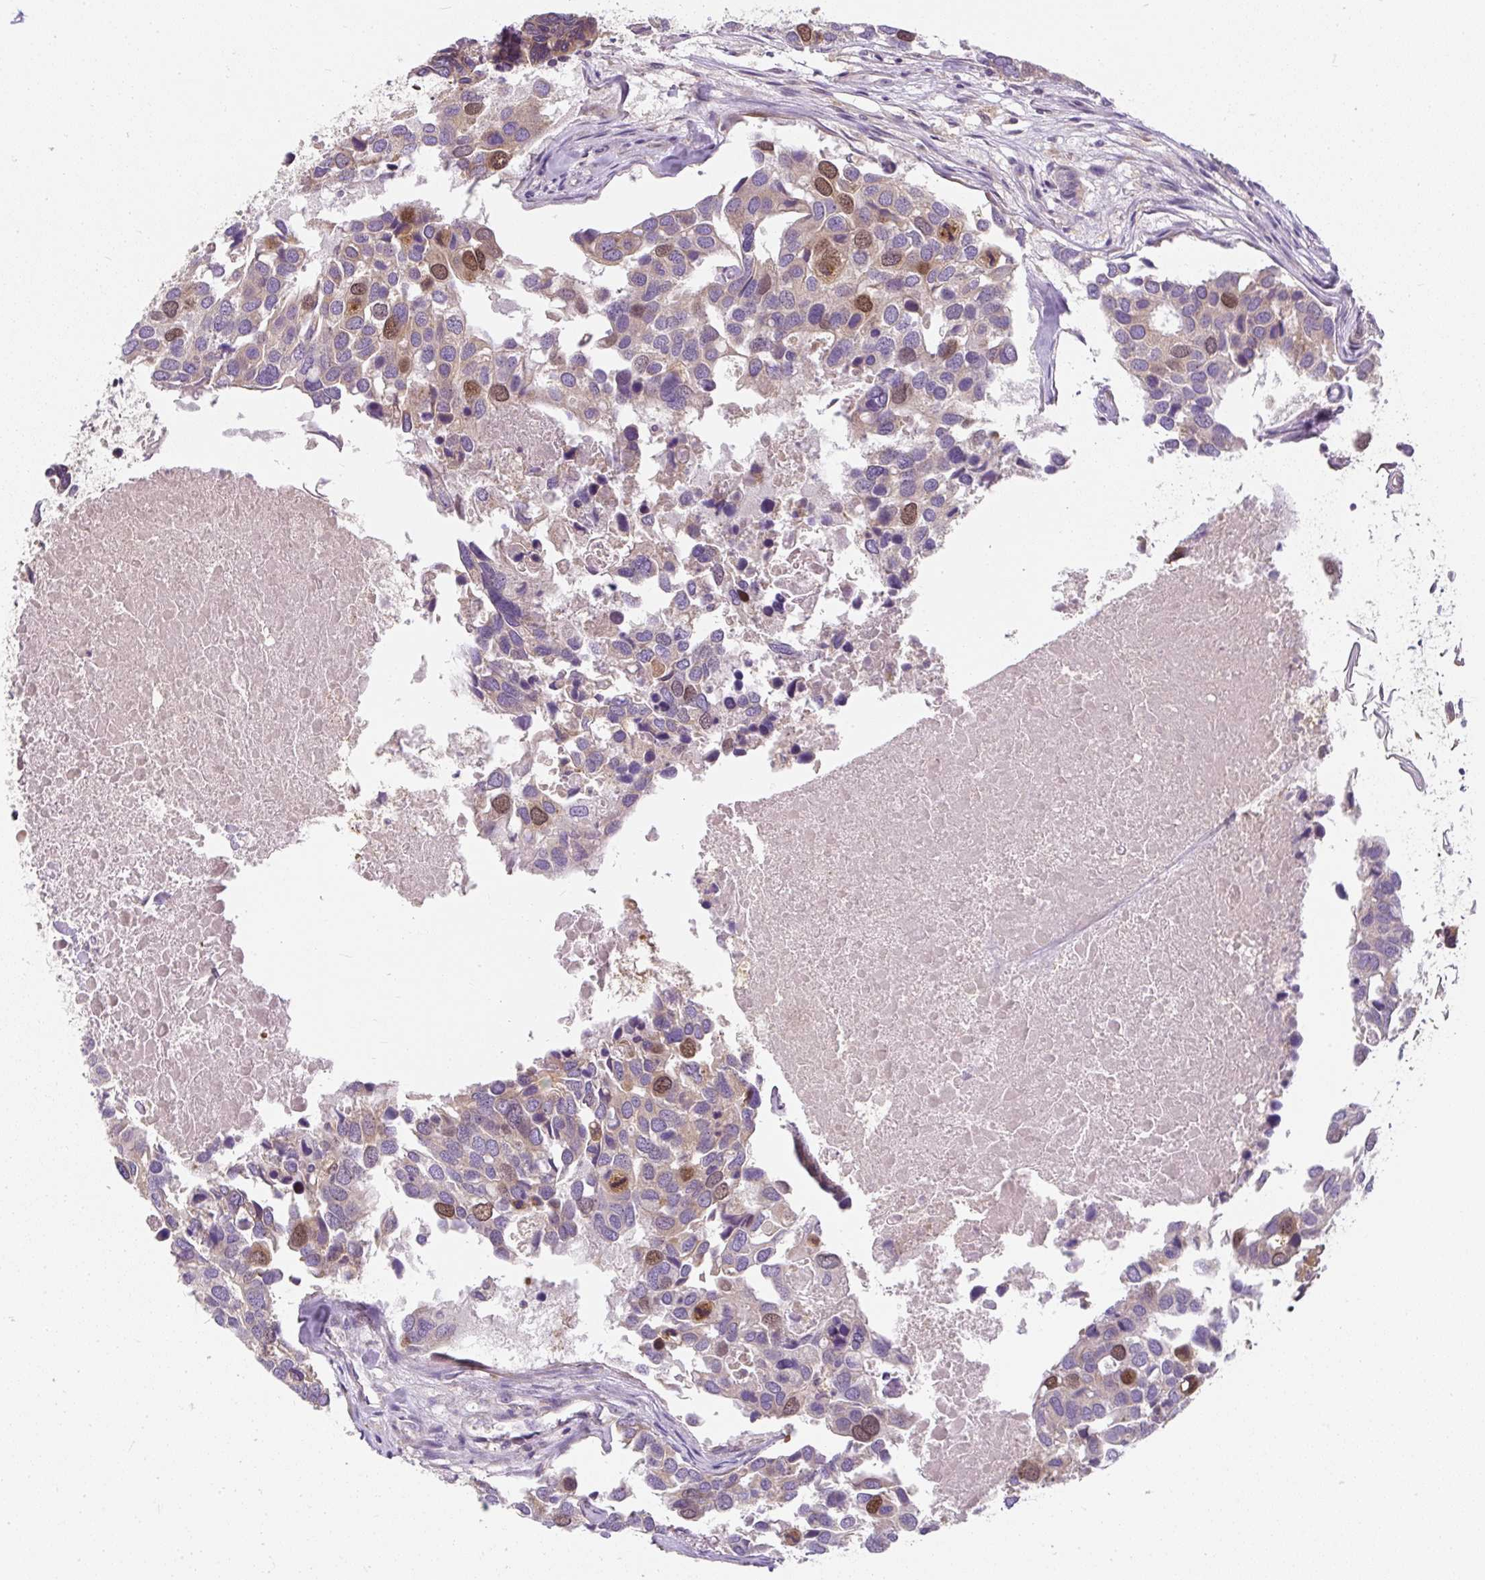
{"staining": {"intensity": "moderate", "quantity": "<25%", "location": "nuclear"}, "tissue": "breast cancer", "cell_type": "Tumor cells", "image_type": "cancer", "snomed": [{"axis": "morphology", "description": "Duct carcinoma"}, {"axis": "topography", "description": "Breast"}], "caption": "Moderate nuclear expression is seen in approximately <25% of tumor cells in breast cancer (invasive ductal carcinoma).", "gene": "CYP20A1", "patient": {"sex": "female", "age": 83}}